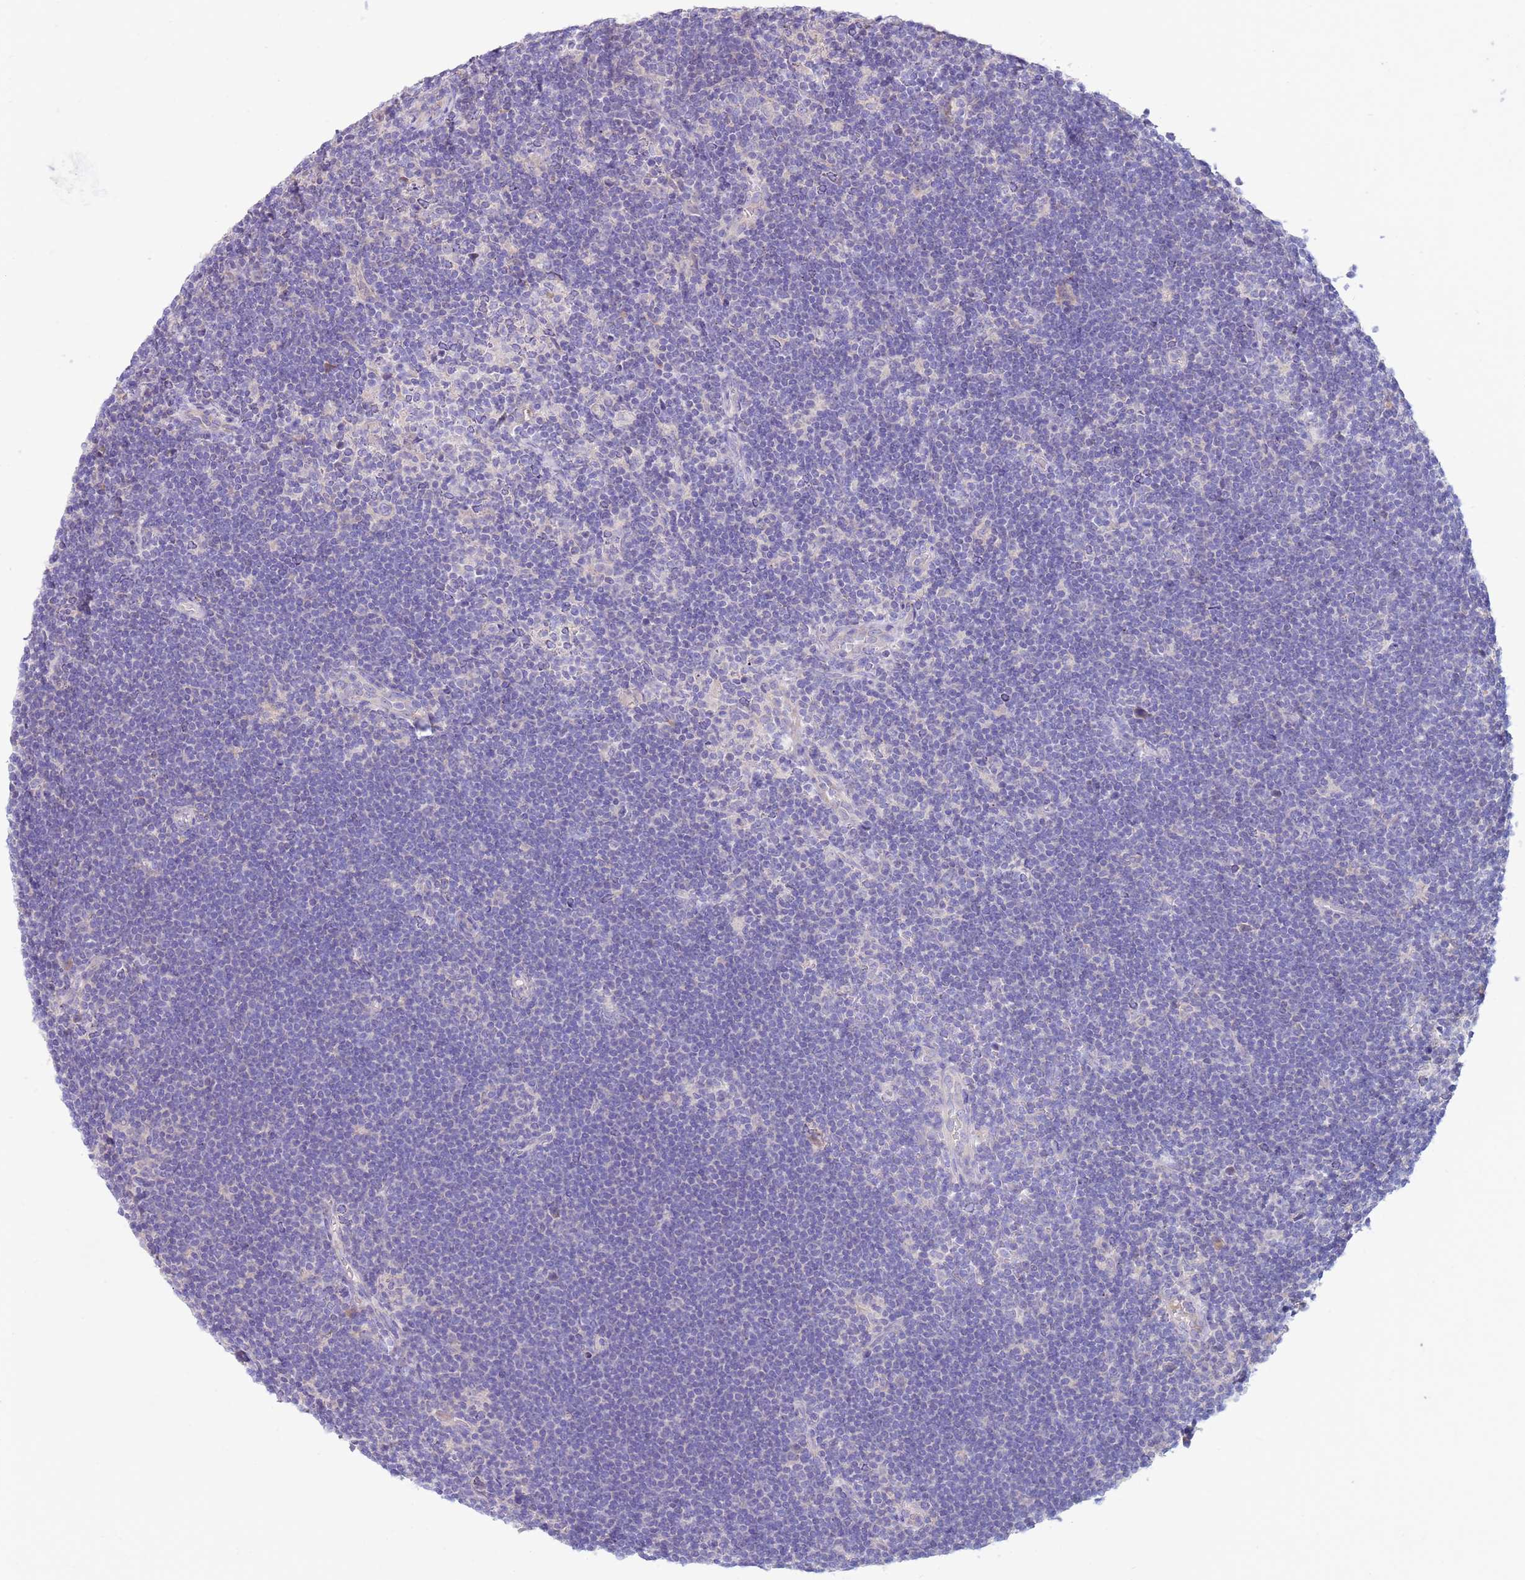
{"staining": {"intensity": "negative", "quantity": "none", "location": "none"}, "tissue": "lymphoma", "cell_type": "Tumor cells", "image_type": "cancer", "snomed": [{"axis": "morphology", "description": "Hodgkin's disease, NOS"}, {"axis": "topography", "description": "Lymph node"}], "caption": "The immunohistochemistry (IHC) histopathology image has no significant positivity in tumor cells of Hodgkin's disease tissue.", "gene": "SLC44A4", "patient": {"sex": "female", "age": 57}}